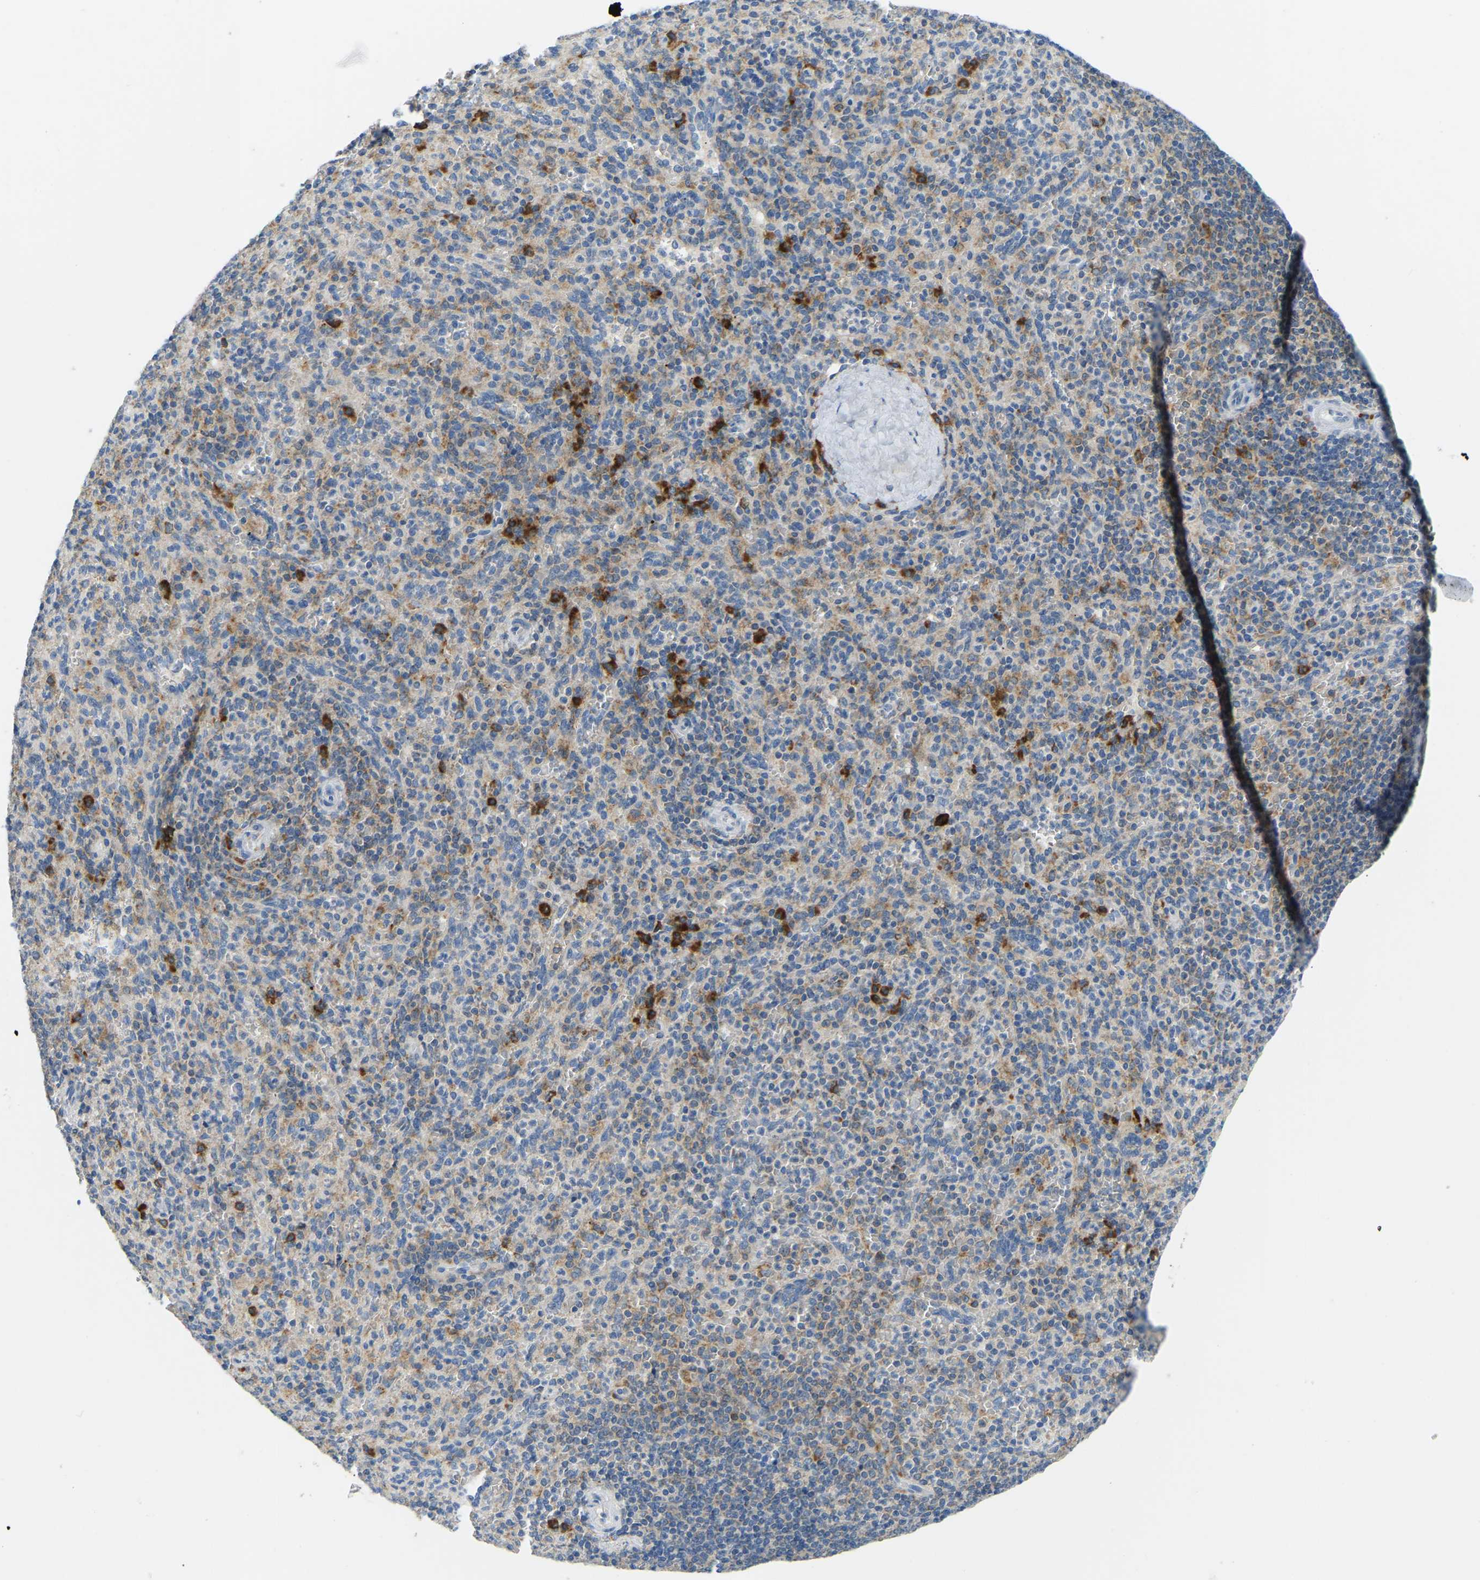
{"staining": {"intensity": "moderate", "quantity": "25%-75%", "location": "cytoplasmic/membranous"}, "tissue": "spleen", "cell_type": "Cells in red pulp", "image_type": "normal", "snomed": [{"axis": "morphology", "description": "Normal tissue, NOS"}, {"axis": "topography", "description": "Spleen"}], "caption": "Spleen was stained to show a protein in brown. There is medium levels of moderate cytoplasmic/membranous expression in about 25%-75% of cells in red pulp. Ihc stains the protein in brown and the nuclei are stained blue.", "gene": "SND1", "patient": {"sex": "male", "age": 36}}